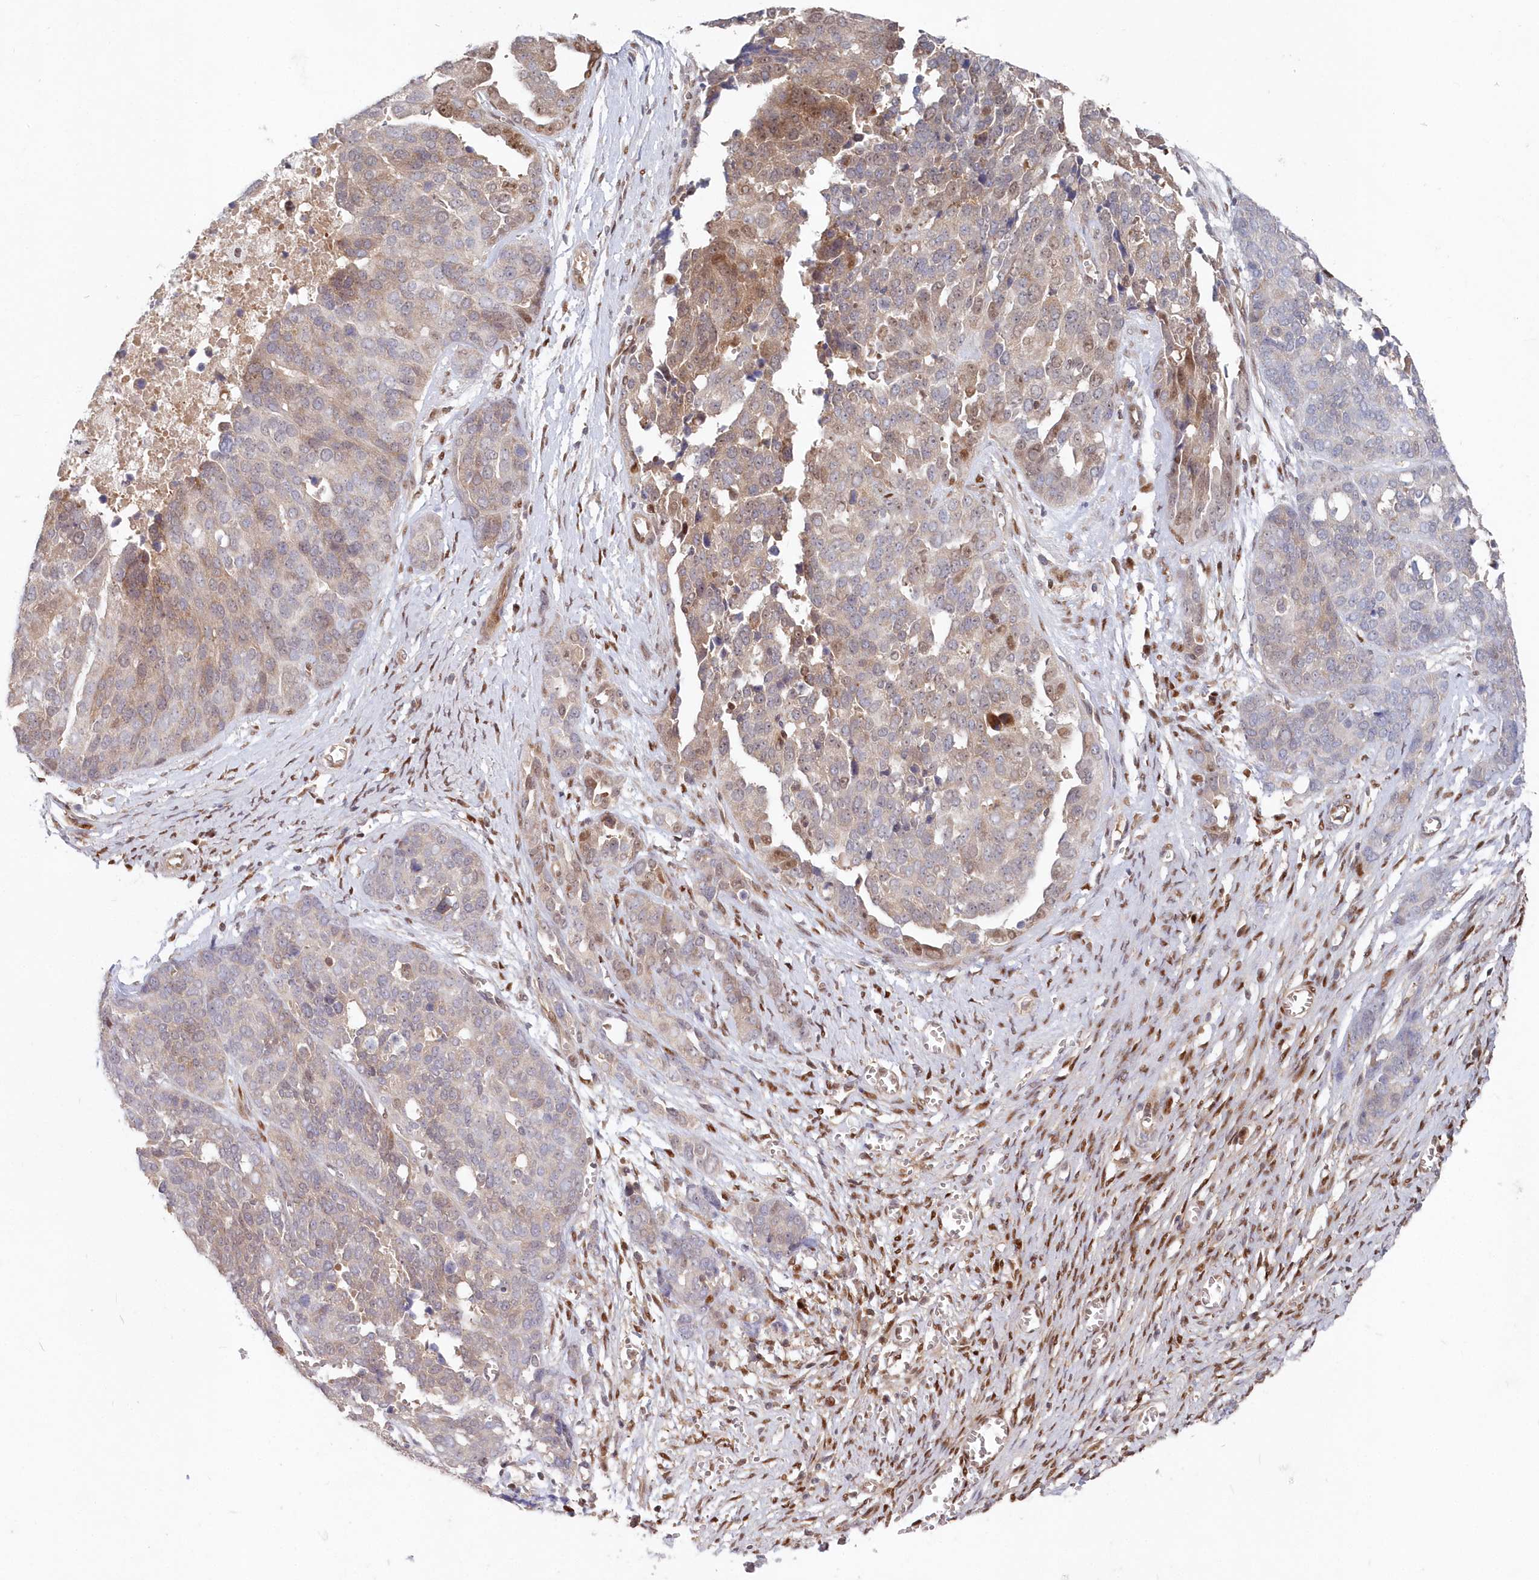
{"staining": {"intensity": "moderate", "quantity": "25%-75%", "location": "cytoplasmic/membranous,nuclear"}, "tissue": "ovarian cancer", "cell_type": "Tumor cells", "image_type": "cancer", "snomed": [{"axis": "morphology", "description": "Cystadenocarcinoma, serous, NOS"}, {"axis": "topography", "description": "Ovary"}], "caption": "This photomicrograph reveals IHC staining of human serous cystadenocarcinoma (ovarian), with medium moderate cytoplasmic/membranous and nuclear positivity in approximately 25%-75% of tumor cells.", "gene": "ABHD14B", "patient": {"sex": "female", "age": 44}}